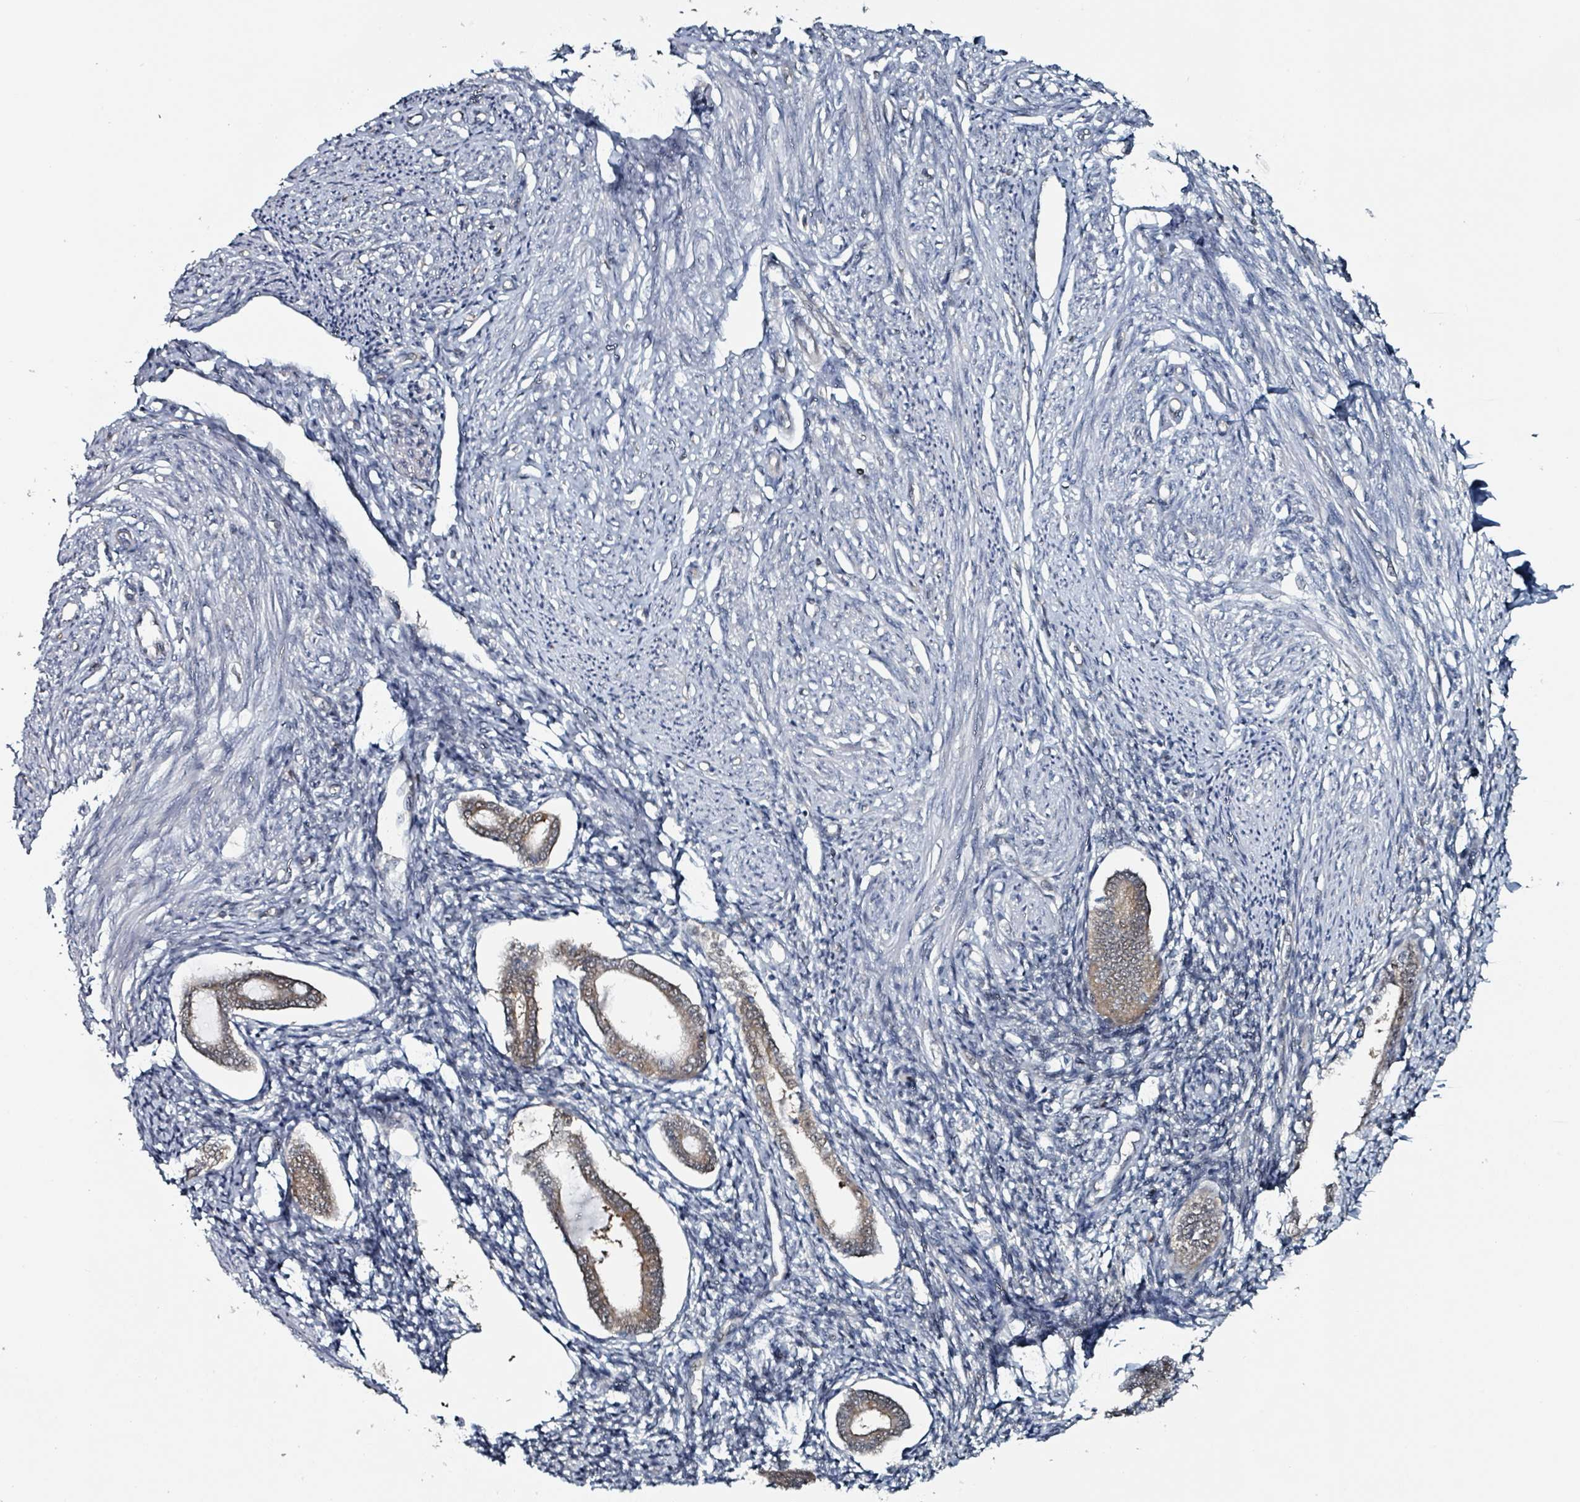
{"staining": {"intensity": "negative", "quantity": "none", "location": "none"}, "tissue": "endometrium", "cell_type": "Cells in endometrial stroma", "image_type": "normal", "snomed": [{"axis": "morphology", "description": "Normal tissue, NOS"}, {"axis": "topography", "description": "Endometrium"}], "caption": "Micrograph shows no protein expression in cells in endometrial stroma of normal endometrium.", "gene": "B3GAT3", "patient": {"sex": "female", "age": 56}}